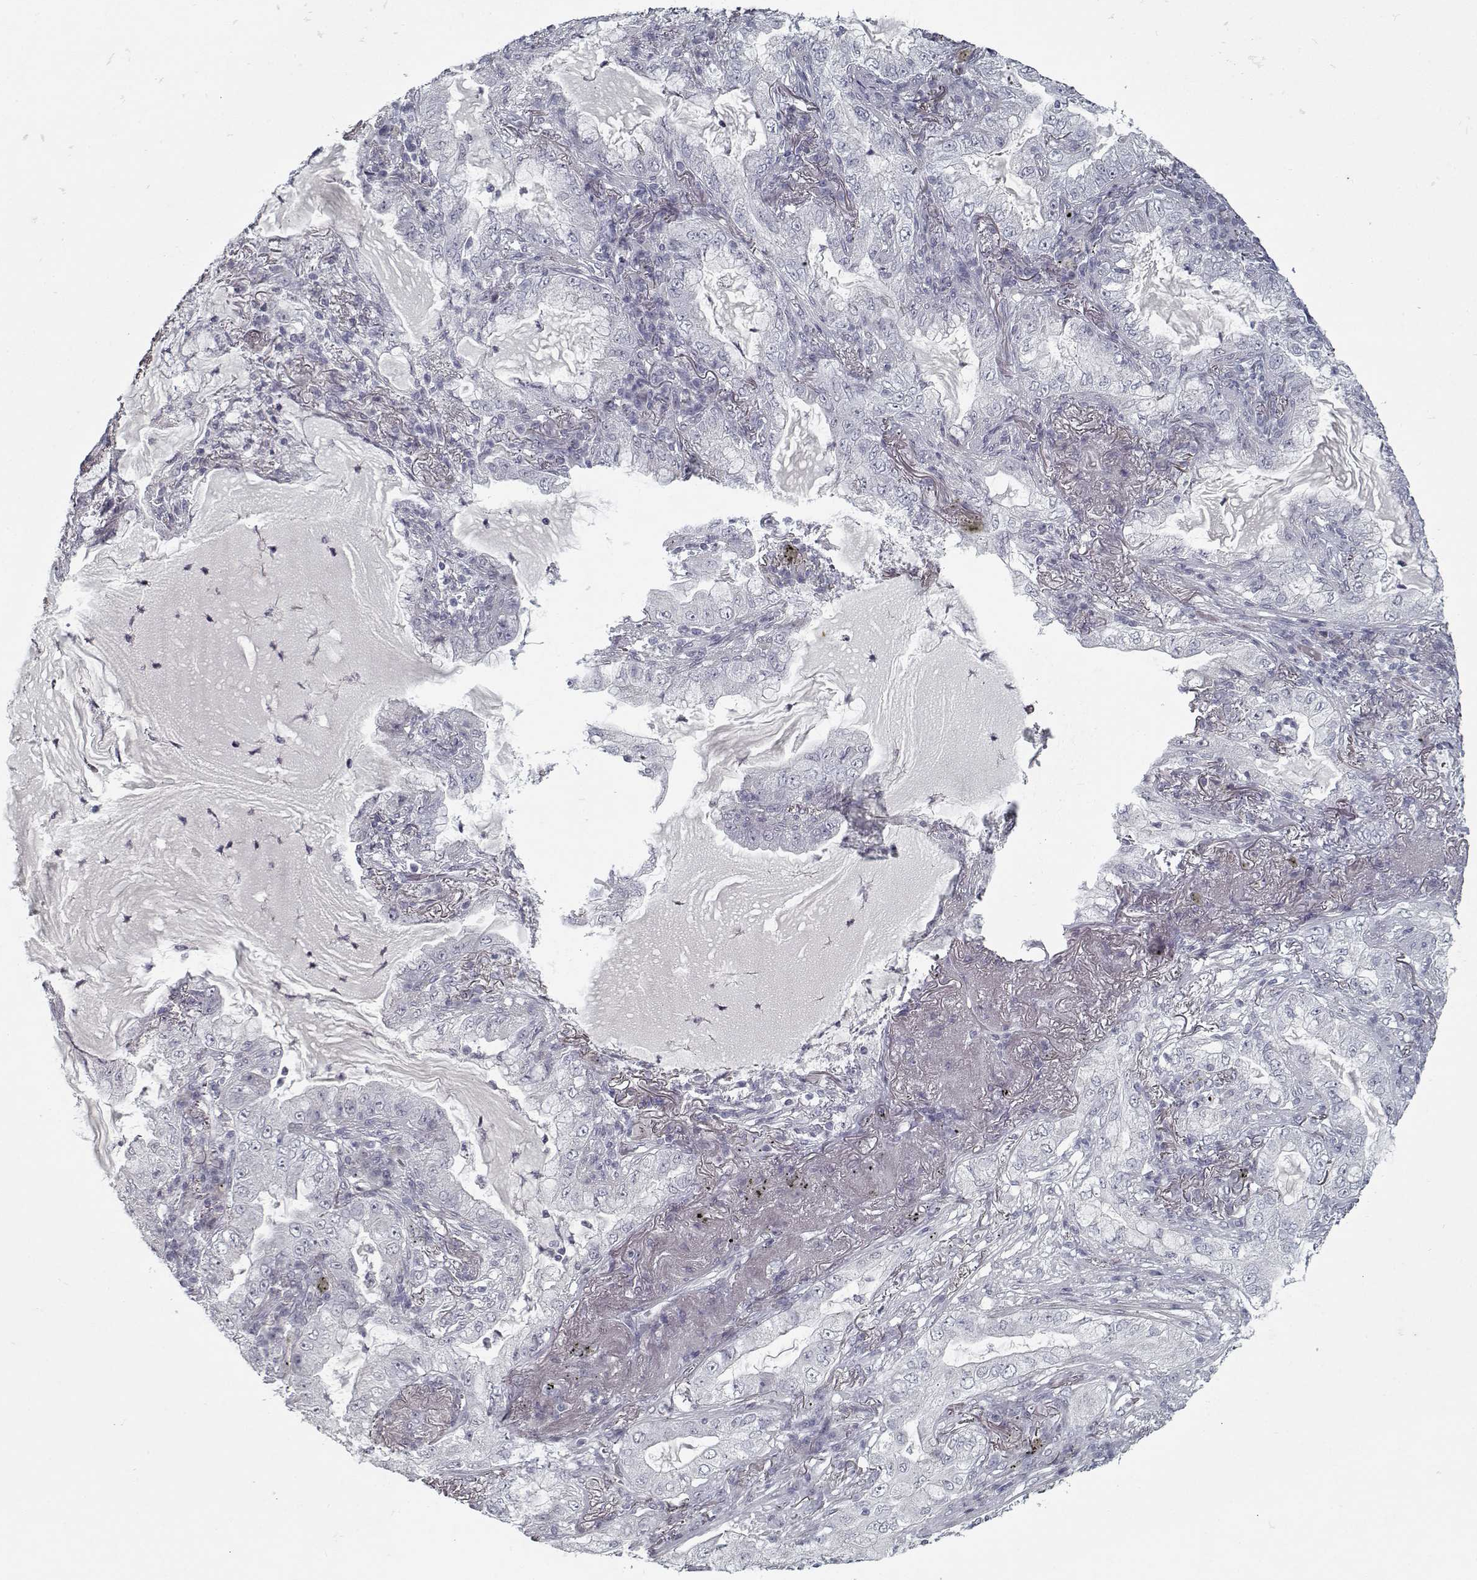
{"staining": {"intensity": "negative", "quantity": "none", "location": "none"}, "tissue": "lung cancer", "cell_type": "Tumor cells", "image_type": "cancer", "snomed": [{"axis": "morphology", "description": "Adenocarcinoma, NOS"}, {"axis": "topography", "description": "Lung"}], "caption": "The histopathology image reveals no staining of tumor cells in lung cancer (adenocarcinoma).", "gene": "GAD2", "patient": {"sex": "female", "age": 73}}